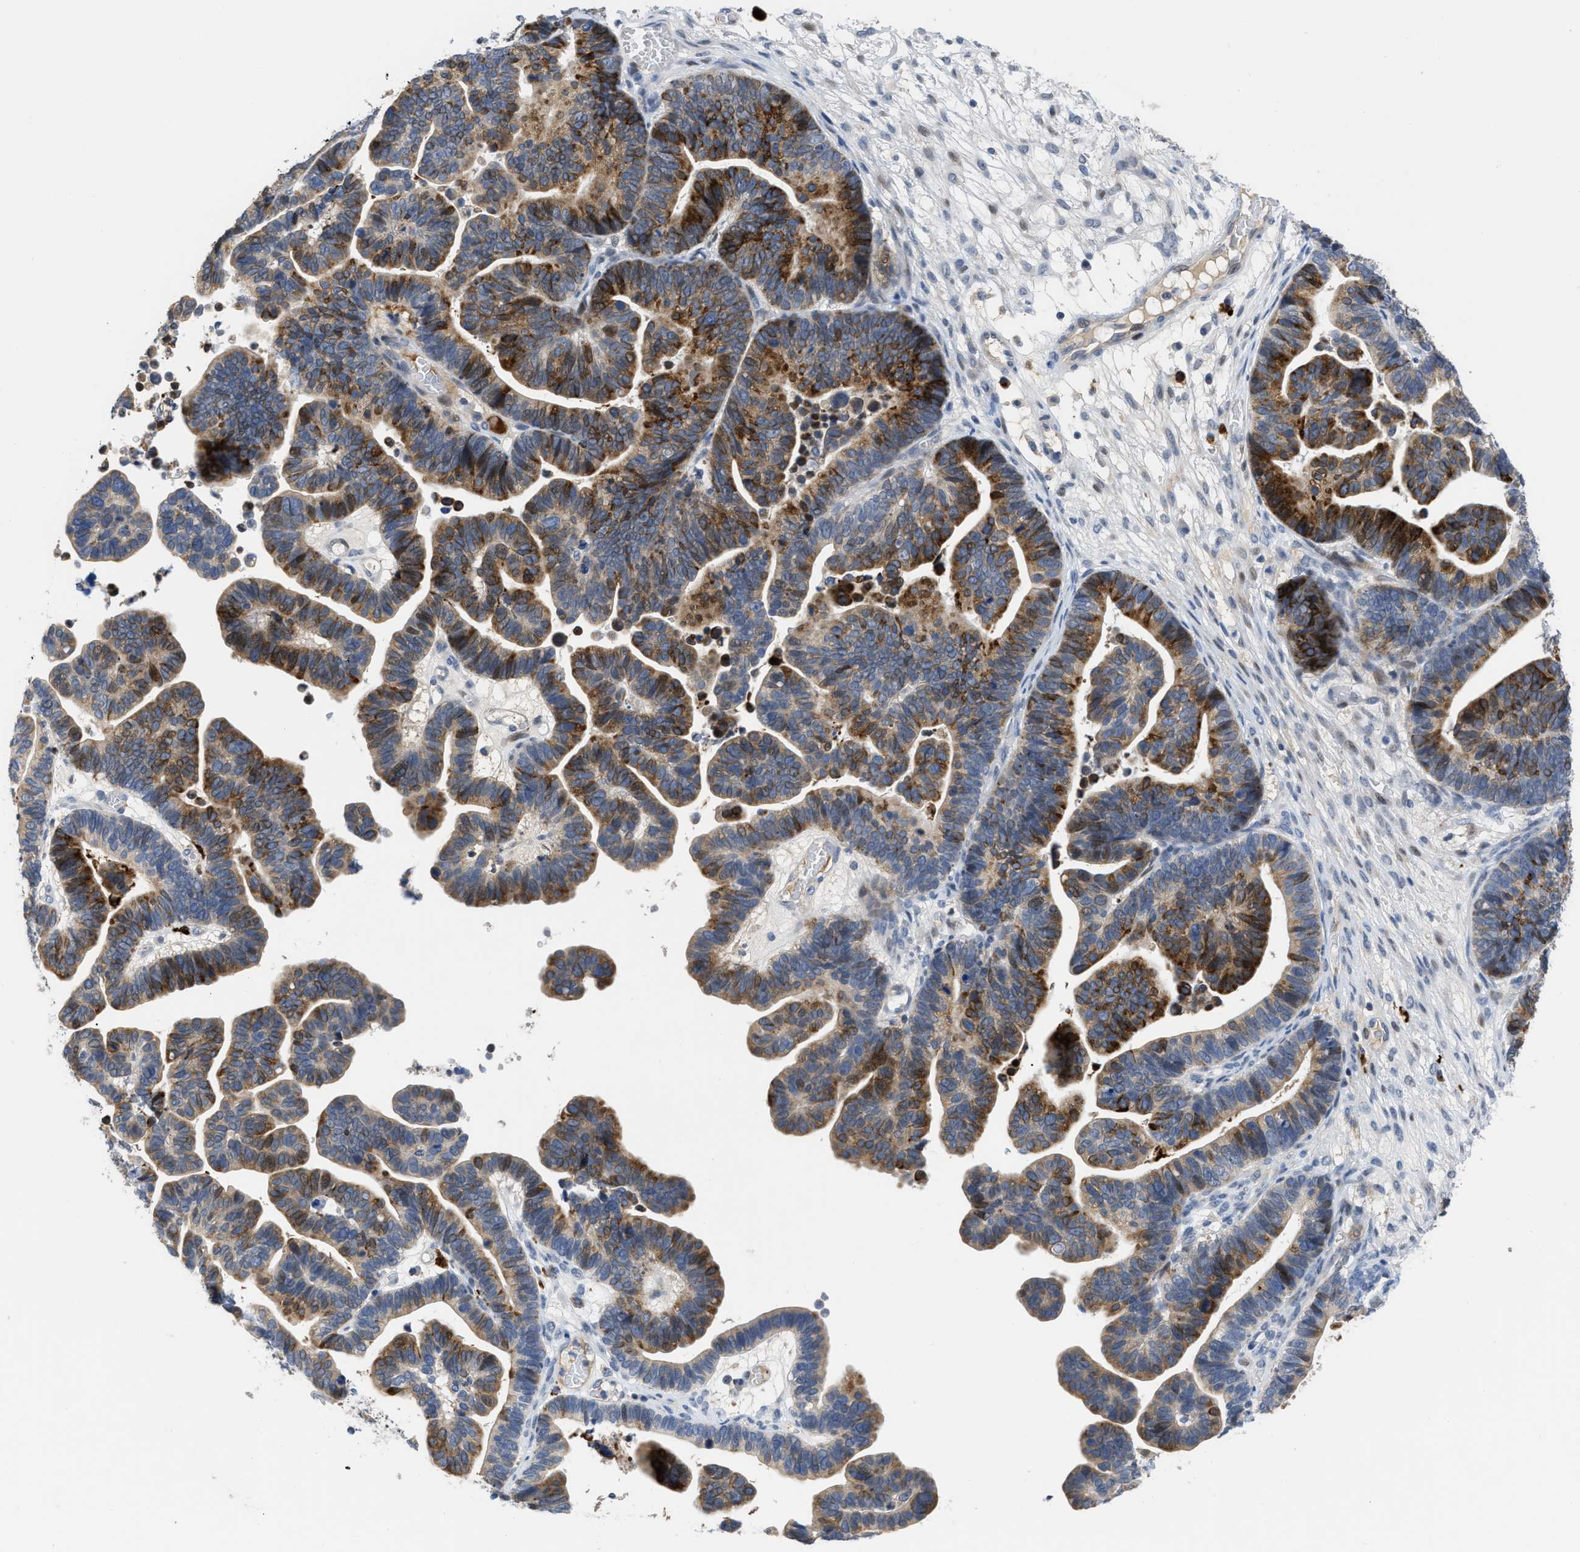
{"staining": {"intensity": "strong", "quantity": "25%-75%", "location": "cytoplasmic/membranous"}, "tissue": "ovarian cancer", "cell_type": "Tumor cells", "image_type": "cancer", "snomed": [{"axis": "morphology", "description": "Cystadenocarcinoma, serous, NOS"}, {"axis": "topography", "description": "Ovary"}], "caption": "Brown immunohistochemical staining in human serous cystadenocarcinoma (ovarian) exhibits strong cytoplasmic/membranous expression in about 25%-75% of tumor cells.", "gene": "OR9K2", "patient": {"sex": "female", "age": 56}}